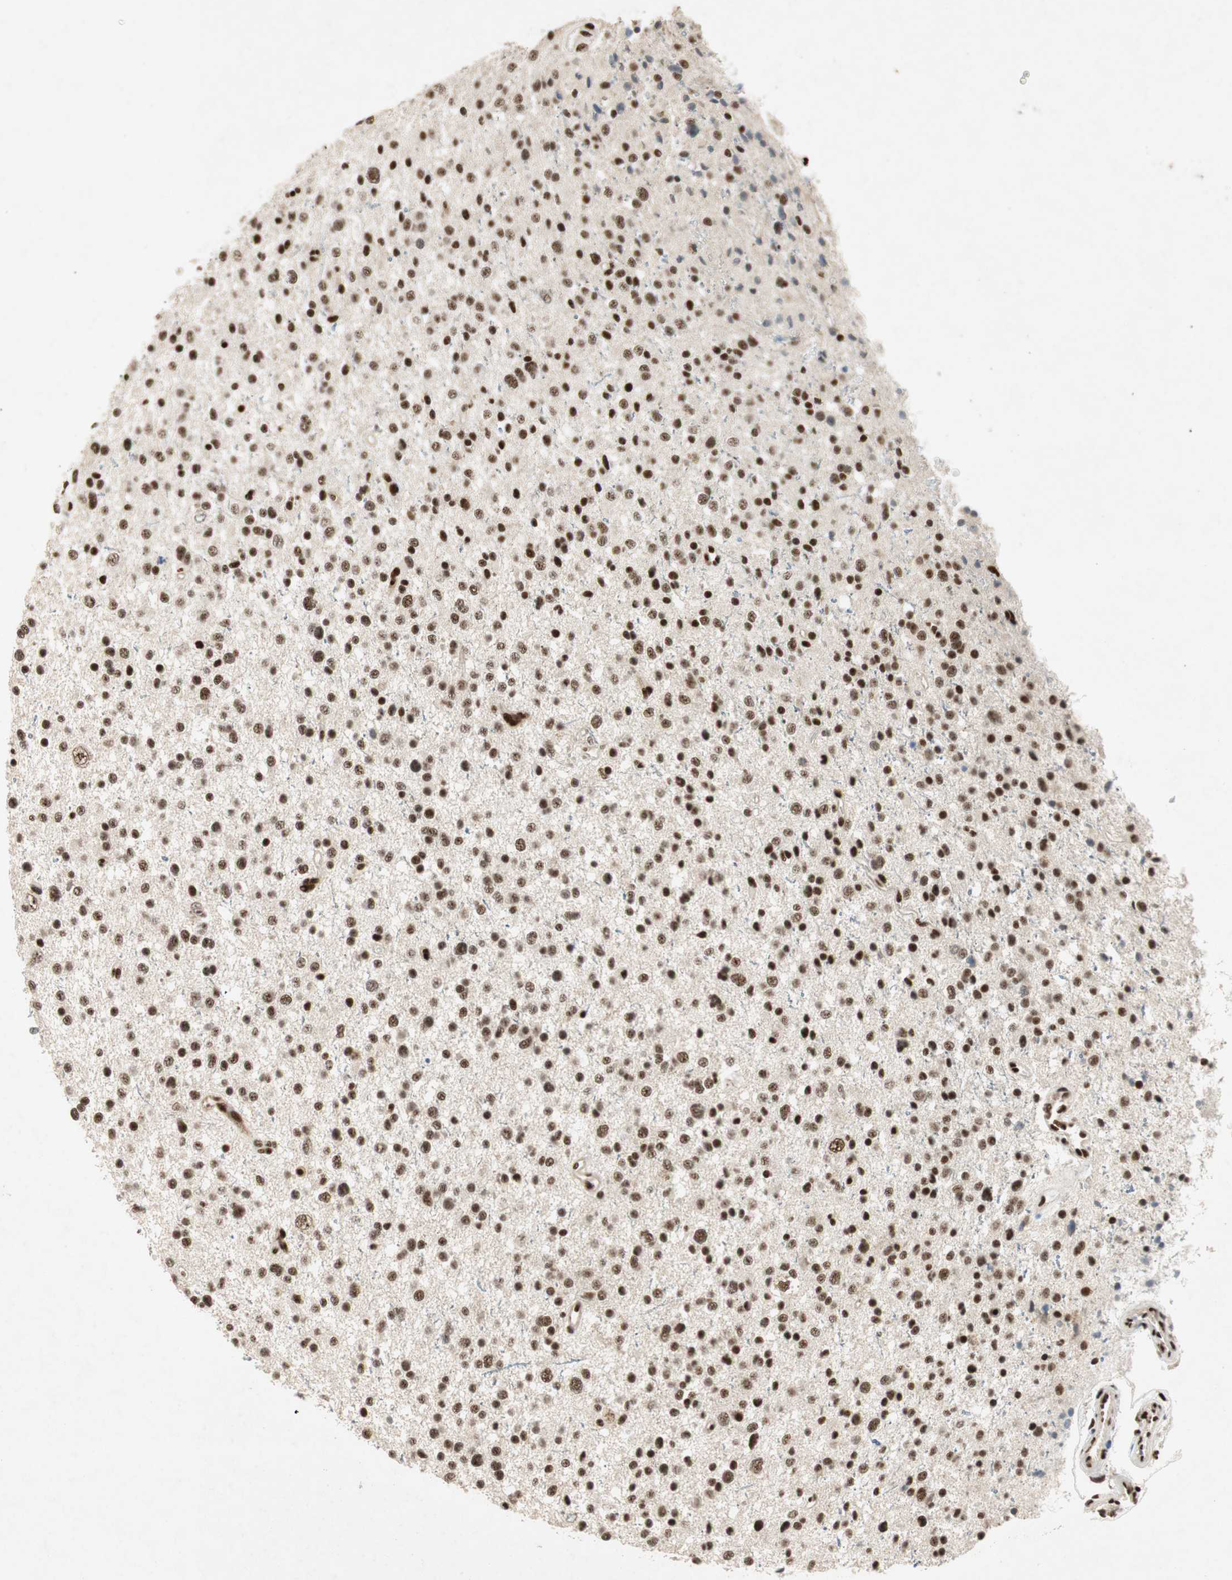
{"staining": {"intensity": "strong", "quantity": ">75%", "location": "nuclear"}, "tissue": "glioma", "cell_type": "Tumor cells", "image_type": "cancer", "snomed": [{"axis": "morphology", "description": "Glioma, malignant, Low grade"}, {"axis": "topography", "description": "Brain"}], "caption": "IHC of glioma exhibits high levels of strong nuclear expression in approximately >75% of tumor cells.", "gene": "NCBP3", "patient": {"sex": "female", "age": 37}}